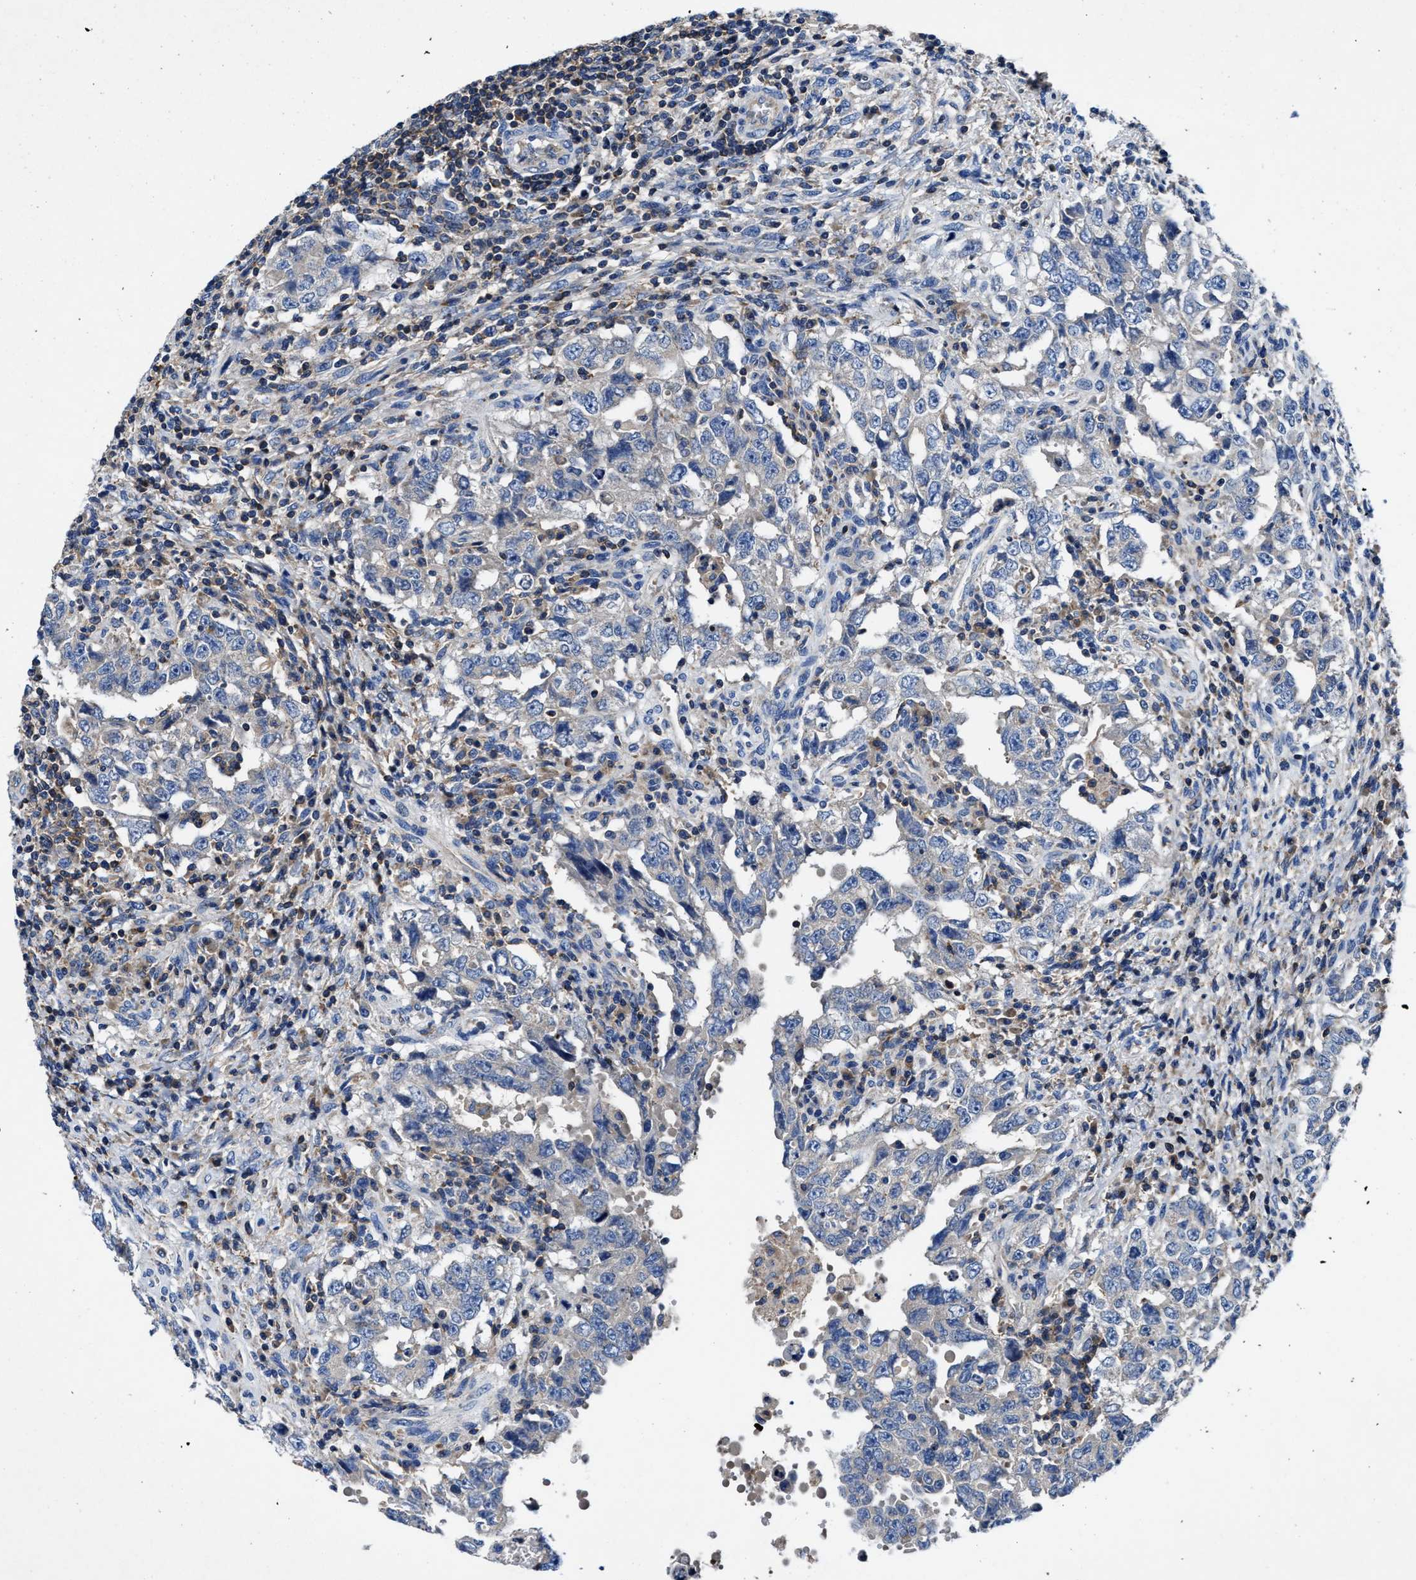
{"staining": {"intensity": "negative", "quantity": "none", "location": "none"}, "tissue": "testis cancer", "cell_type": "Tumor cells", "image_type": "cancer", "snomed": [{"axis": "morphology", "description": "Carcinoma, Embryonal, NOS"}, {"axis": "topography", "description": "Testis"}], "caption": "There is no significant expression in tumor cells of testis embryonal carcinoma. Nuclei are stained in blue.", "gene": "PHLPP1", "patient": {"sex": "male", "age": 26}}